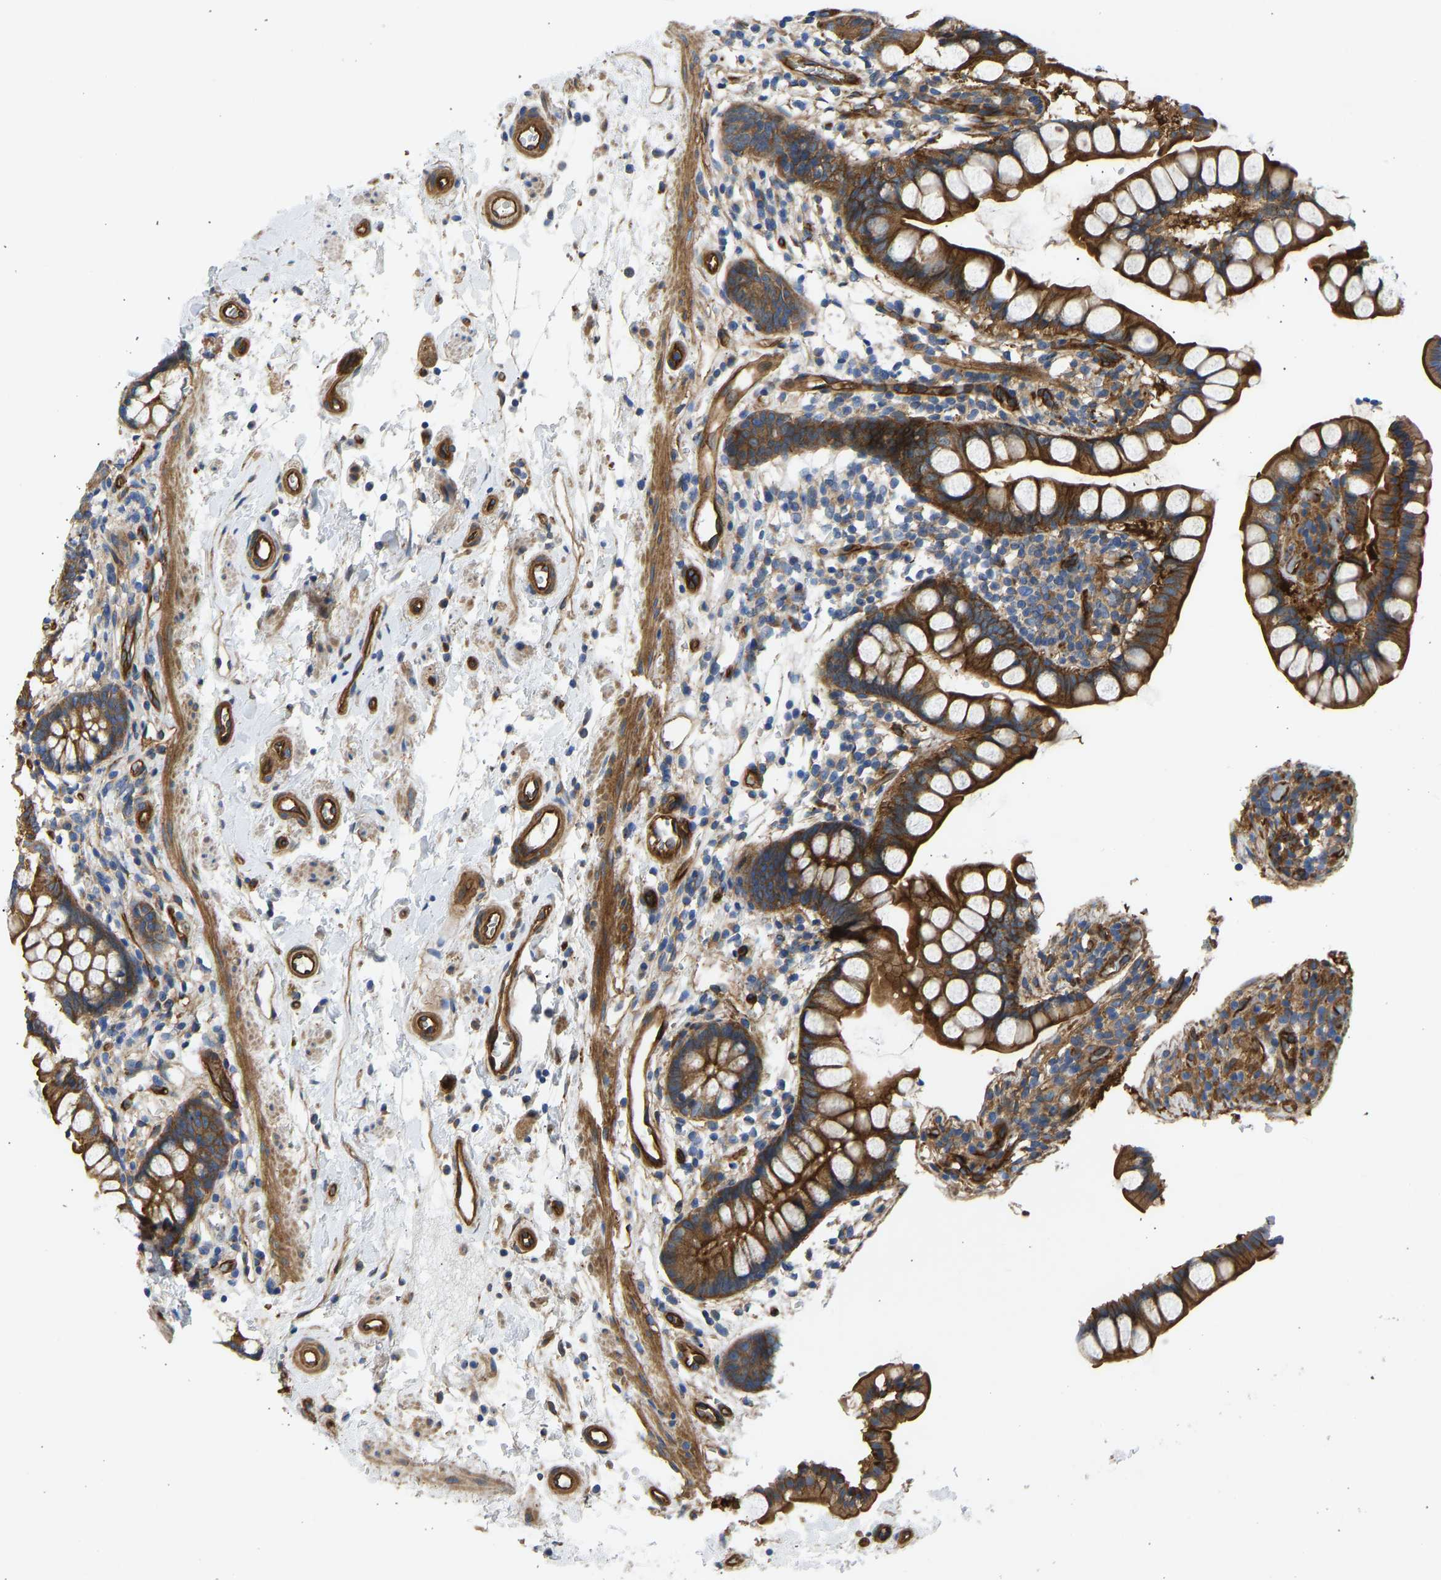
{"staining": {"intensity": "strong", "quantity": ">75%", "location": "cytoplasmic/membranous"}, "tissue": "small intestine", "cell_type": "Glandular cells", "image_type": "normal", "snomed": [{"axis": "morphology", "description": "Normal tissue, NOS"}, {"axis": "topography", "description": "Small intestine"}], "caption": "Small intestine stained with DAB (3,3'-diaminobenzidine) immunohistochemistry shows high levels of strong cytoplasmic/membranous expression in about >75% of glandular cells. (Brightfield microscopy of DAB IHC at high magnification).", "gene": "MYO1C", "patient": {"sex": "female", "age": 84}}